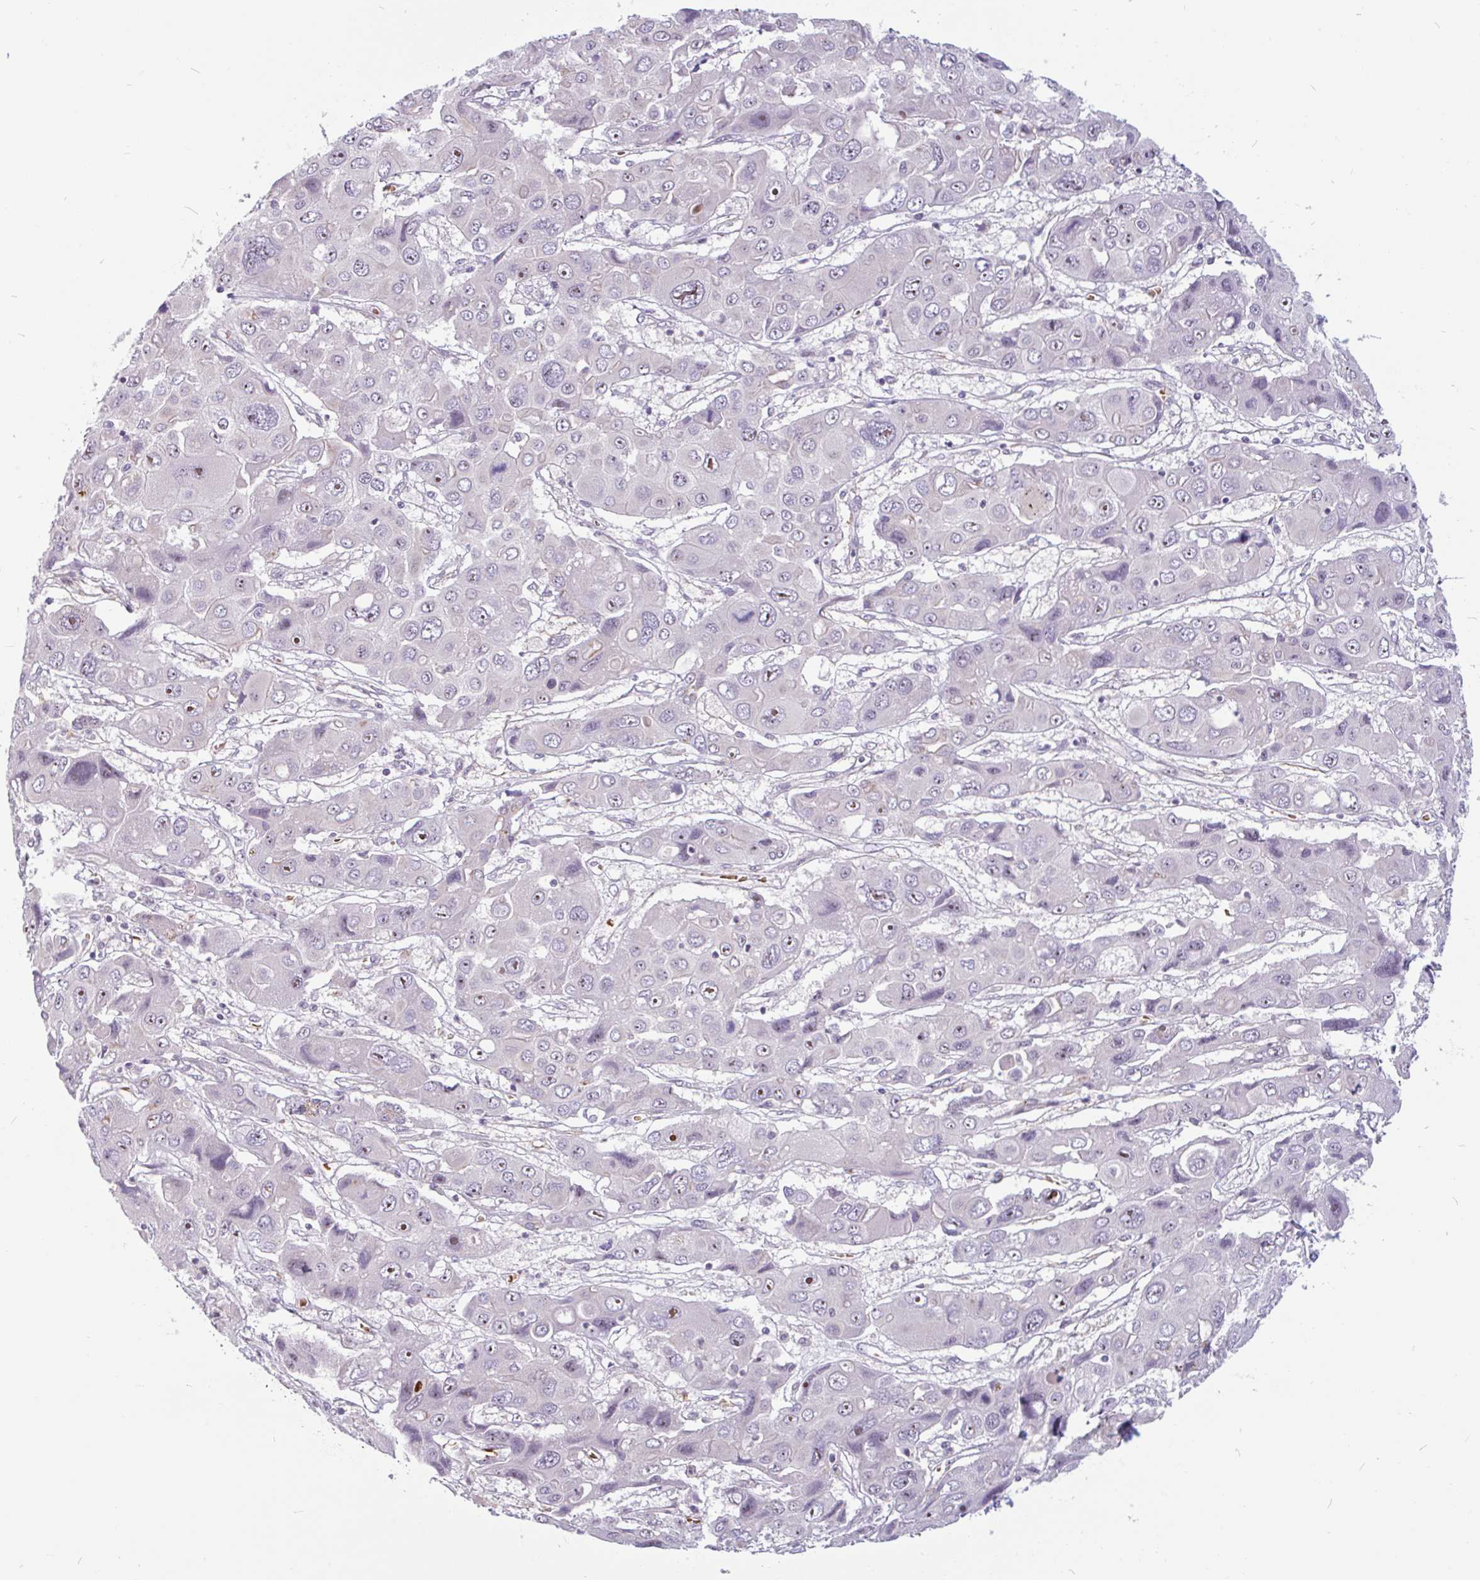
{"staining": {"intensity": "negative", "quantity": "none", "location": "none"}, "tissue": "liver cancer", "cell_type": "Tumor cells", "image_type": "cancer", "snomed": [{"axis": "morphology", "description": "Cholangiocarcinoma"}, {"axis": "topography", "description": "Liver"}], "caption": "The image reveals no staining of tumor cells in cholangiocarcinoma (liver).", "gene": "TMEM119", "patient": {"sex": "male", "age": 67}}